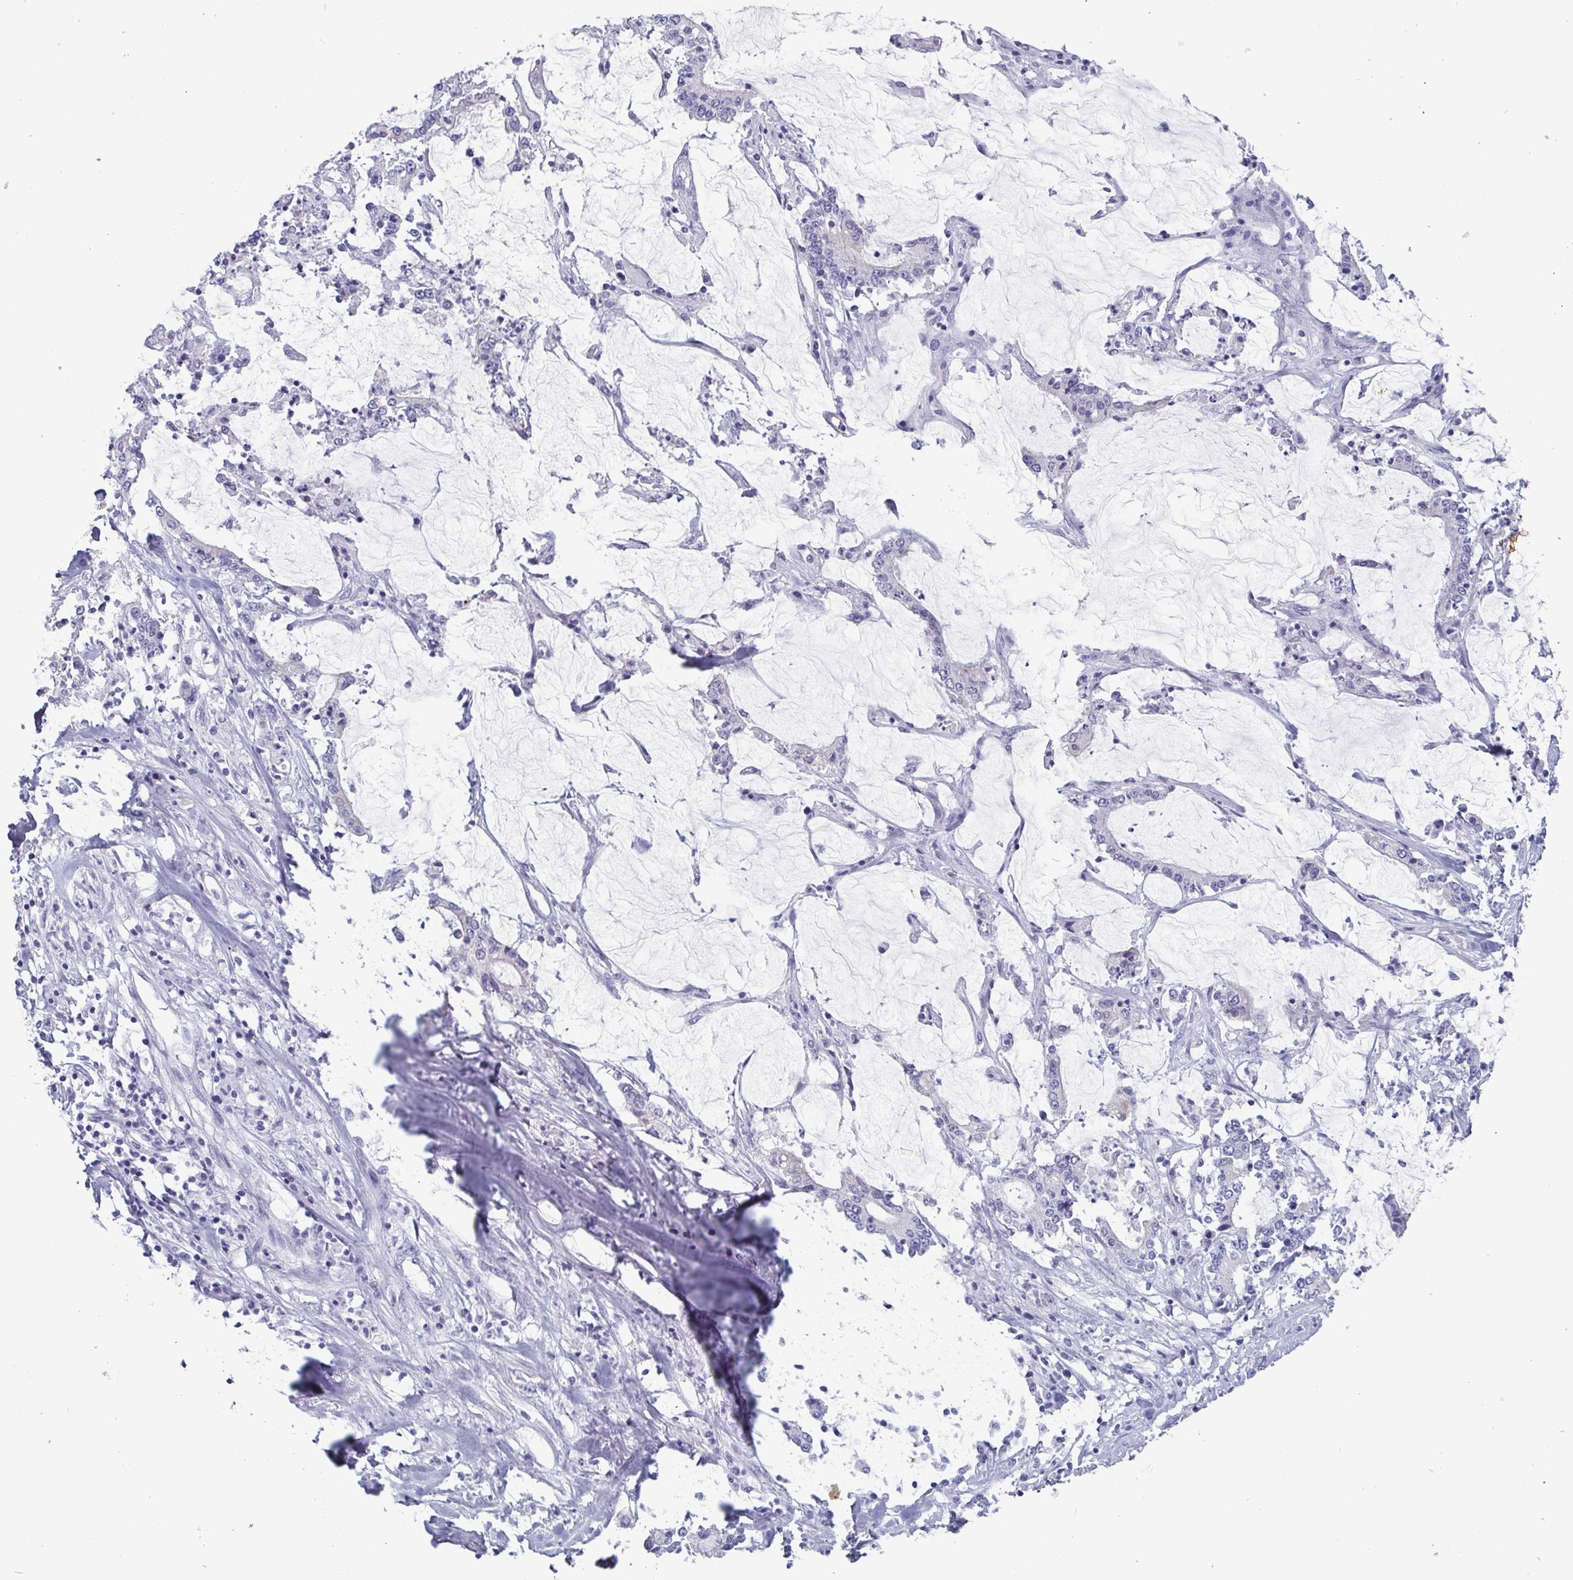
{"staining": {"intensity": "negative", "quantity": "none", "location": "none"}, "tissue": "stomach cancer", "cell_type": "Tumor cells", "image_type": "cancer", "snomed": [{"axis": "morphology", "description": "Adenocarcinoma, NOS"}, {"axis": "topography", "description": "Stomach, upper"}], "caption": "A high-resolution micrograph shows IHC staining of stomach adenocarcinoma, which reveals no significant expression in tumor cells.", "gene": "KRT10", "patient": {"sex": "male", "age": 68}}